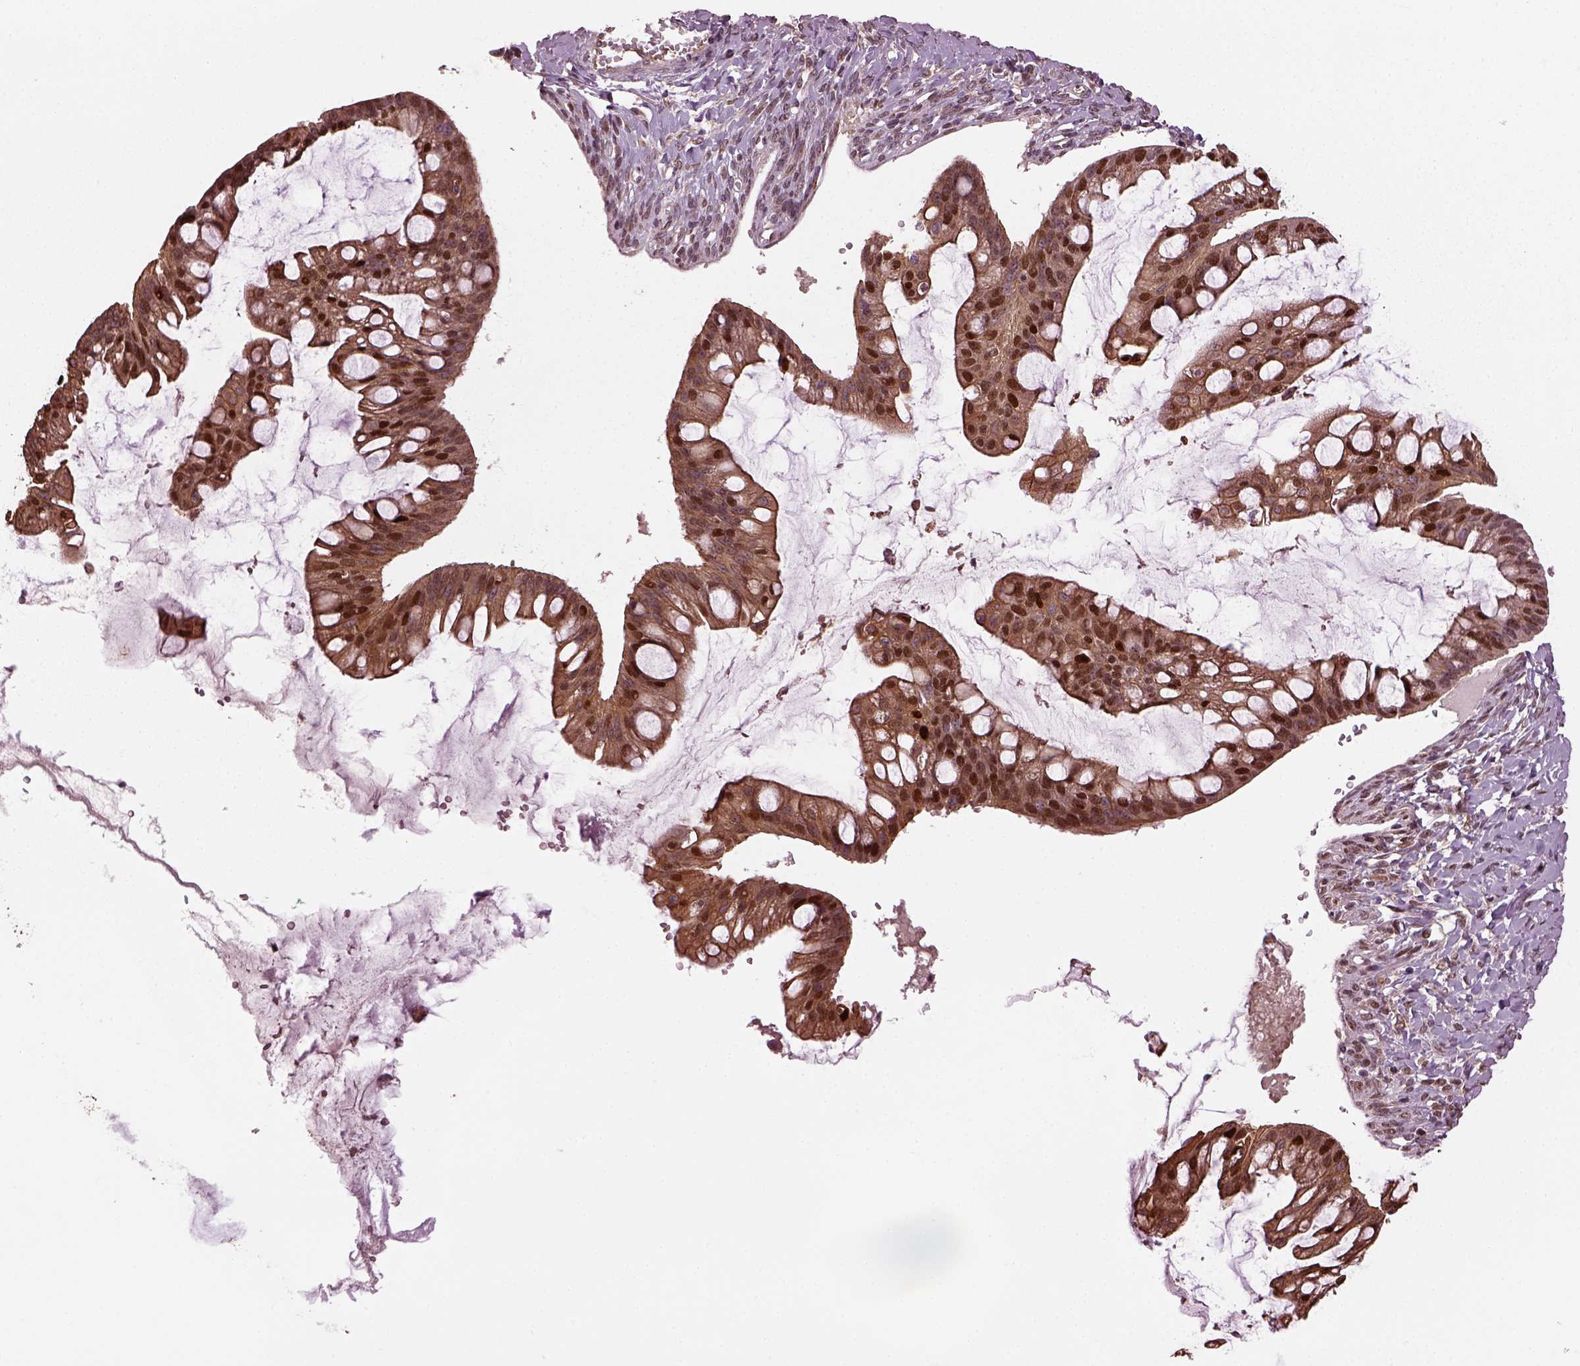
{"staining": {"intensity": "strong", "quantity": ">75%", "location": "cytoplasmic/membranous,nuclear"}, "tissue": "ovarian cancer", "cell_type": "Tumor cells", "image_type": "cancer", "snomed": [{"axis": "morphology", "description": "Cystadenocarcinoma, mucinous, NOS"}, {"axis": "topography", "description": "Ovary"}], "caption": "Protein analysis of ovarian mucinous cystadenocarcinoma tissue displays strong cytoplasmic/membranous and nuclear positivity in about >75% of tumor cells.", "gene": "RUFY3", "patient": {"sex": "female", "age": 73}}